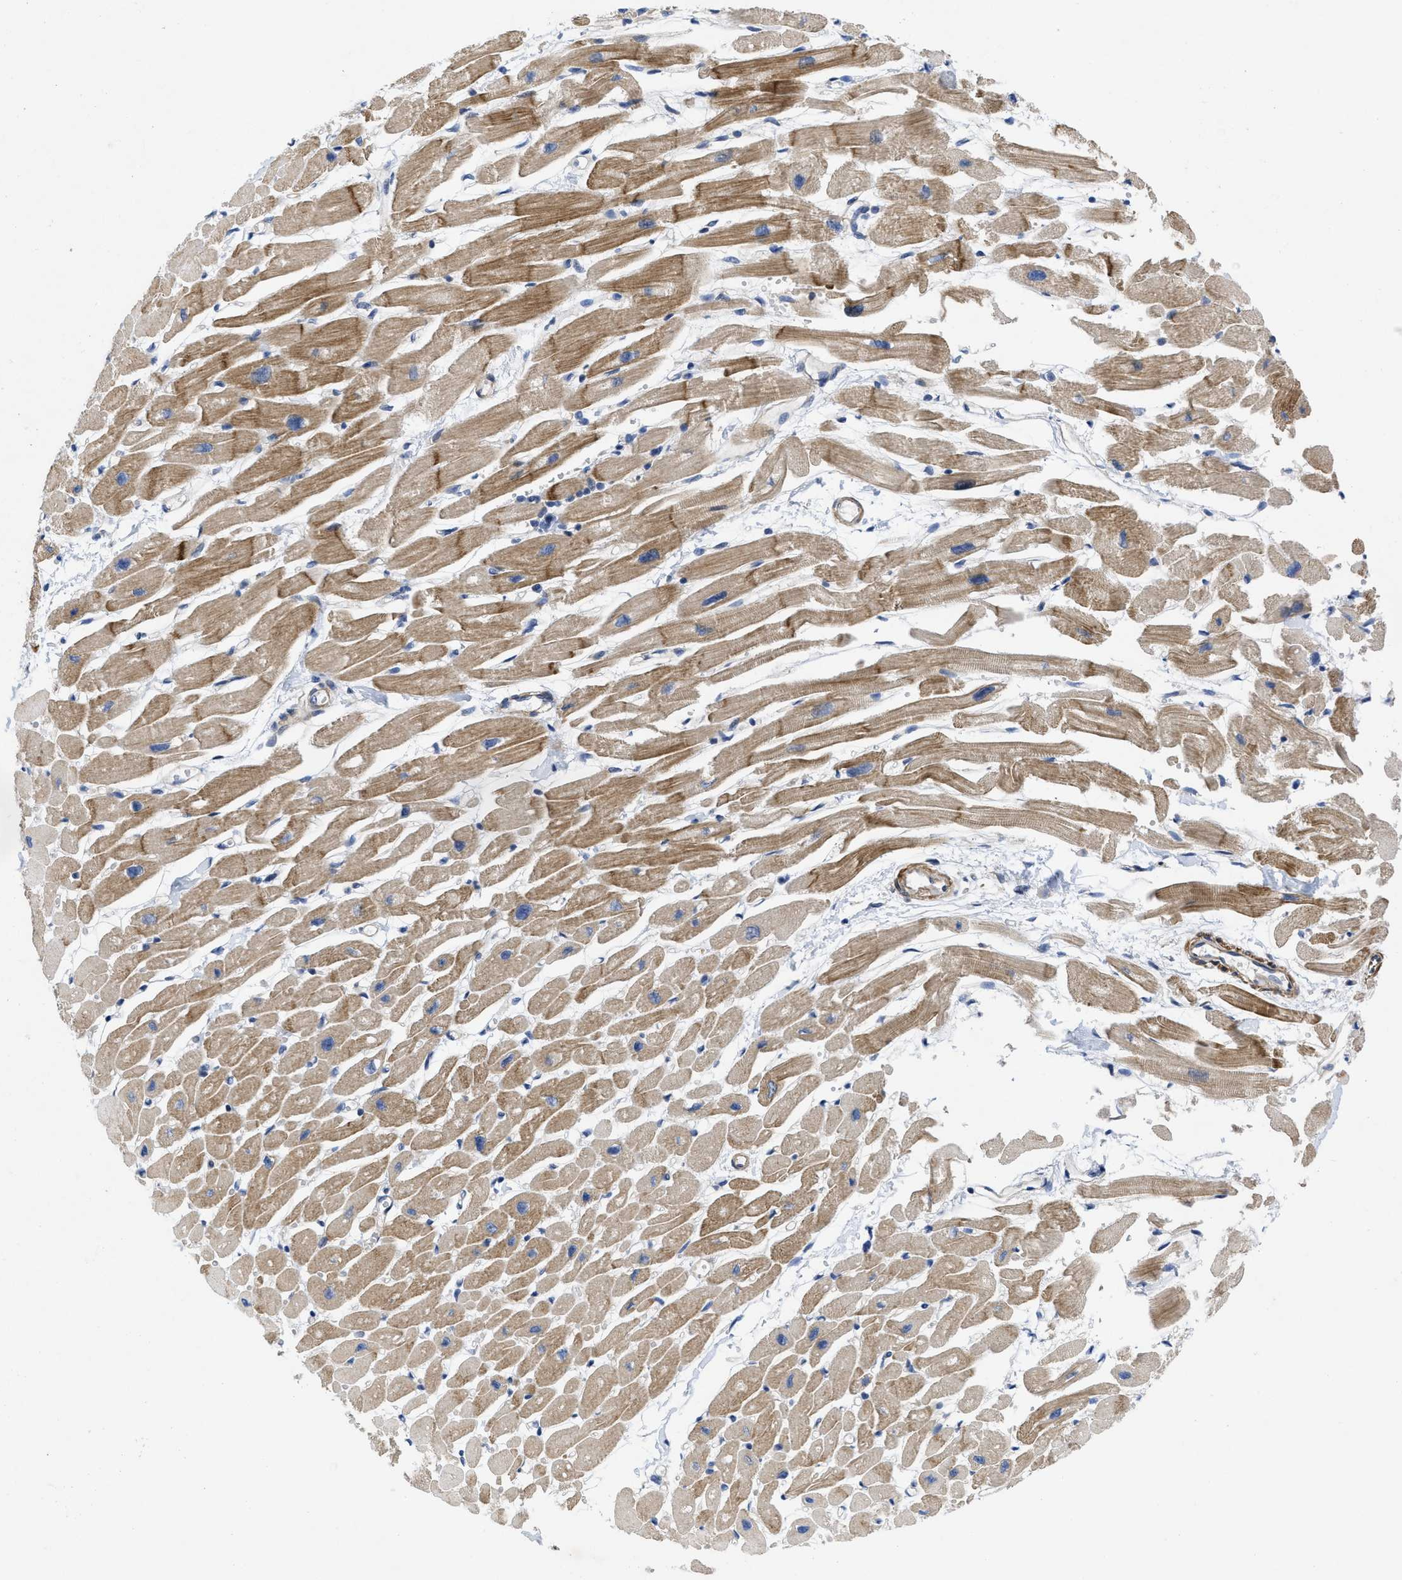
{"staining": {"intensity": "moderate", "quantity": ">75%", "location": "cytoplasmic/membranous"}, "tissue": "heart muscle", "cell_type": "Cardiomyocytes", "image_type": "normal", "snomed": [{"axis": "morphology", "description": "Normal tissue, NOS"}, {"axis": "topography", "description": "Heart"}], "caption": "This image shows immunohistochemistry (IHC) staining of benign heart muscle, with medium moderate cytoplasmic/membranous expression in about >75% of cardiomyocytes.", "gene": "ARHGEF26", "patient": {"sex": "female", "age": 54}}